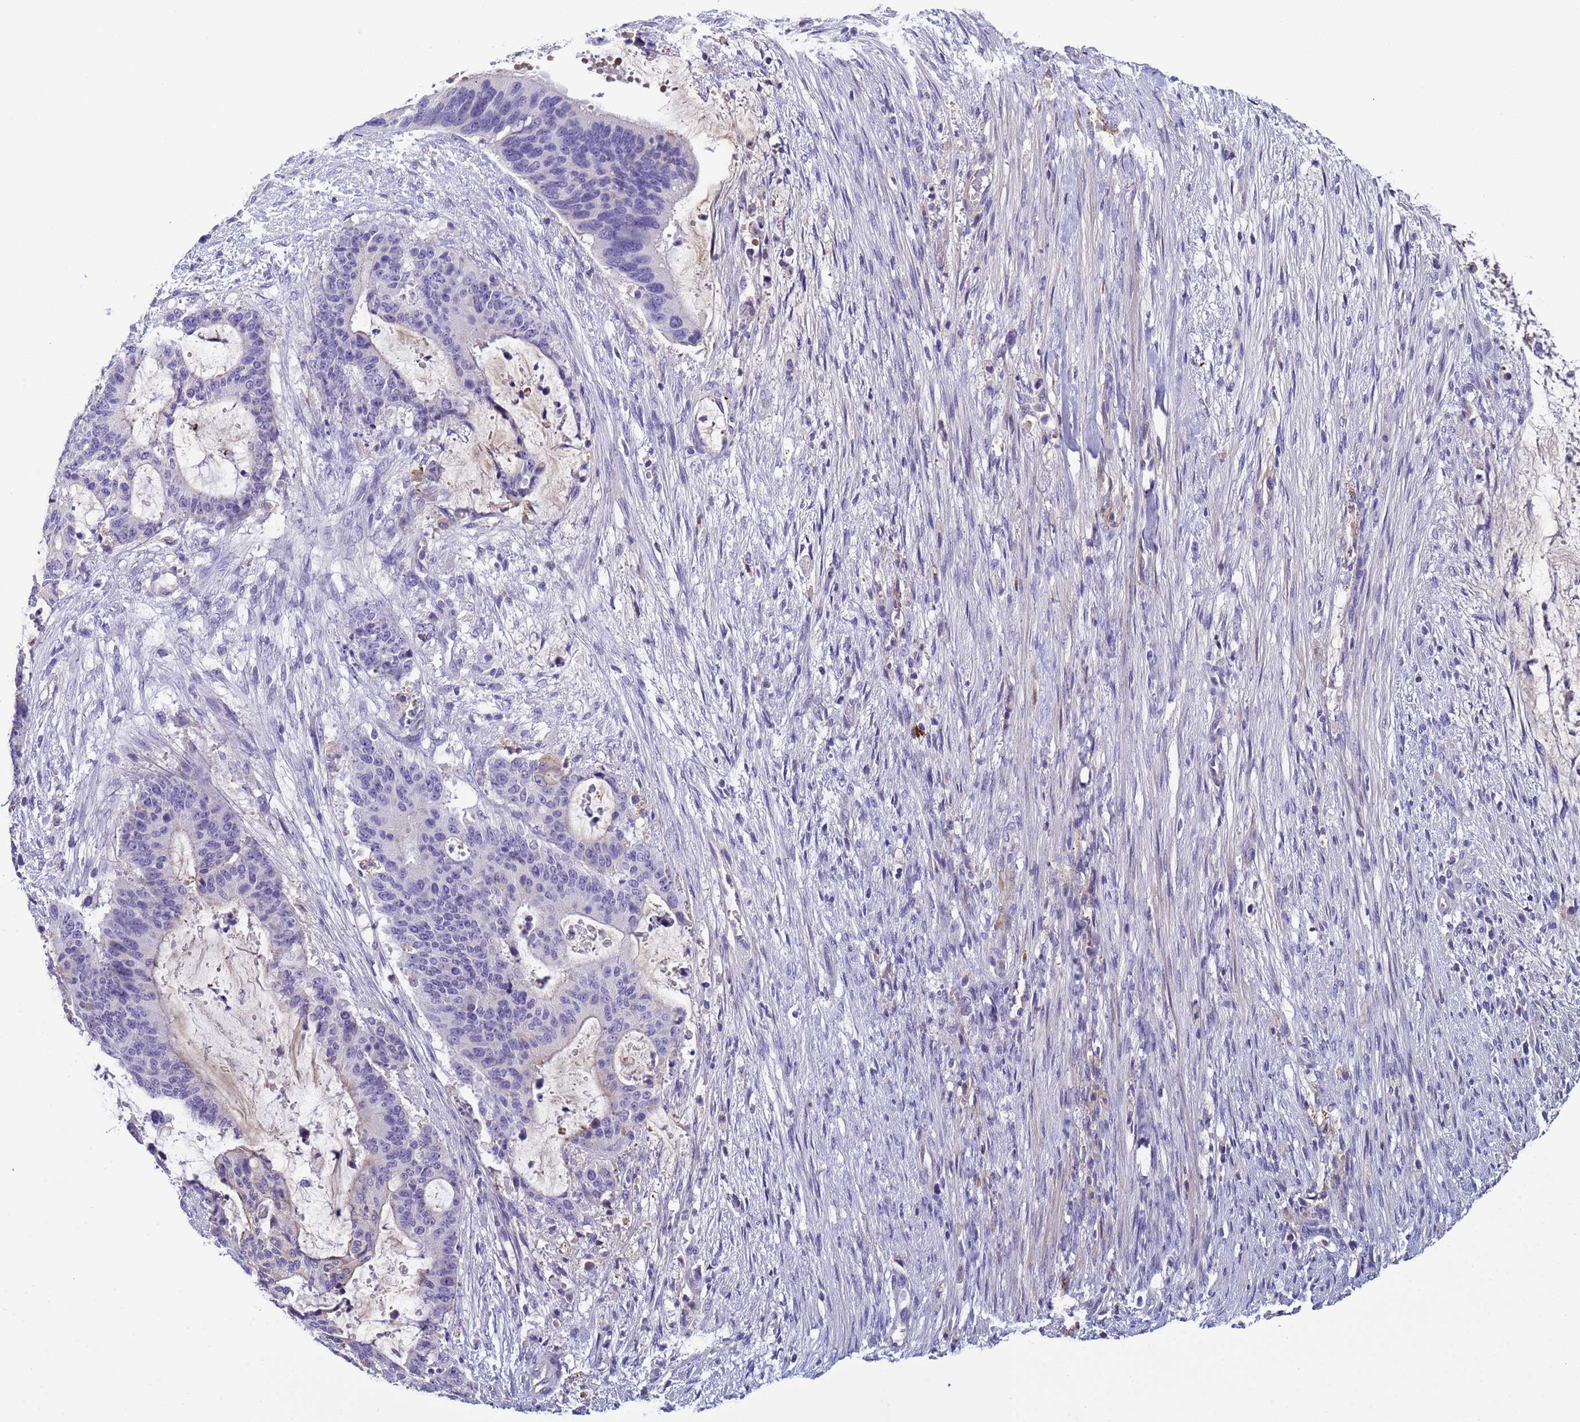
{"staining": {"intensity": "negative", "quantity": "none", "location": "none"}, "tissue": "liver cancer", "cell_type": "Tumor cells", "image_type": "cancer", "snomed": [{"axis": "morphology", "description": "Normal tissue, NOS"}, {"axis": "morphology", "description": "Cholangiocarcinoma"}, {"axis": "topography", "description": "Liver"}, {"axis": "topography", "description": "Peripheral nerve tissue"}], "caption": "The IHC histopathology image has no significant staining in tumor cells of liver cancer tissue. (Stains: DAB (3,3'-diaminobenzidine) immunohistochemistry with hematoxylin counter stain, Microscopy: brightfield microscopy at high magnification).", "gene": "TRIM51", "patient": {"sex": "female", "age": 73}}